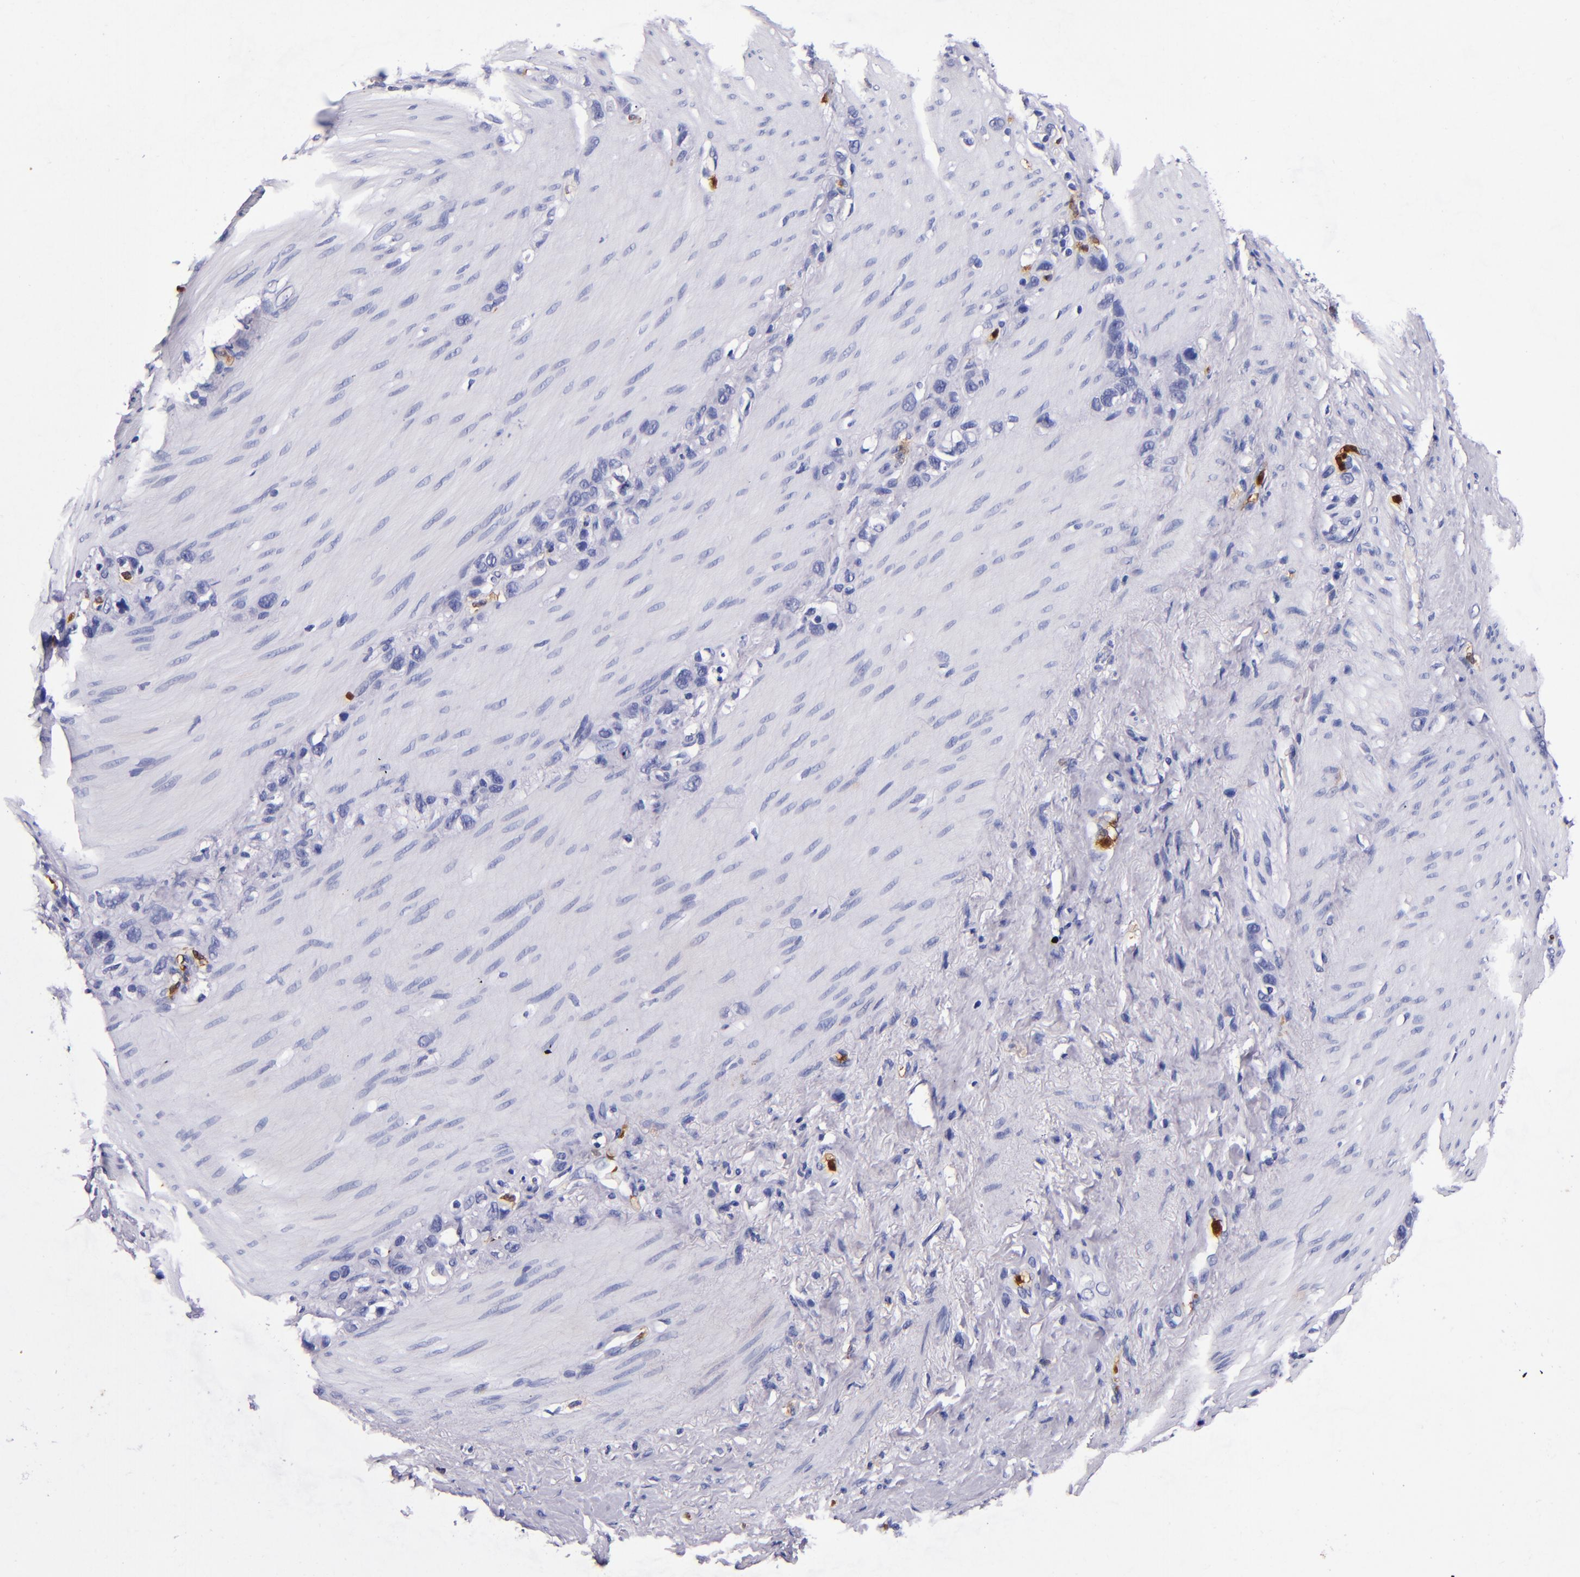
{"staining": {"intensity": "negative", "quantity": "none", "location": "none"}, "tissue": "stomach cancer", "cell_type": "Tumor cells", "image_type": "cancer", "snomed": [{"axis": "morphology", "description": "Normal tissue, NOS"}, {"axis": "morphology", "description": "Adenocarcinoma, NOS"}, {"axis": "morphology", "description": "Adenocarcinoma, High grade"}, {"axis": "topography", "description": "Stomach, upper"}, {"axis": "topography", "description": "Stomach"}], "caption": "DAB (3,3'-diaminobenzidine) immunohistochemical staining of stomach cancer demonstrates no significant expression in tumor cells. Nuclei are stained in blue.", "gene": "S100A8", "patient": {"sex": "female", "age": 65}}